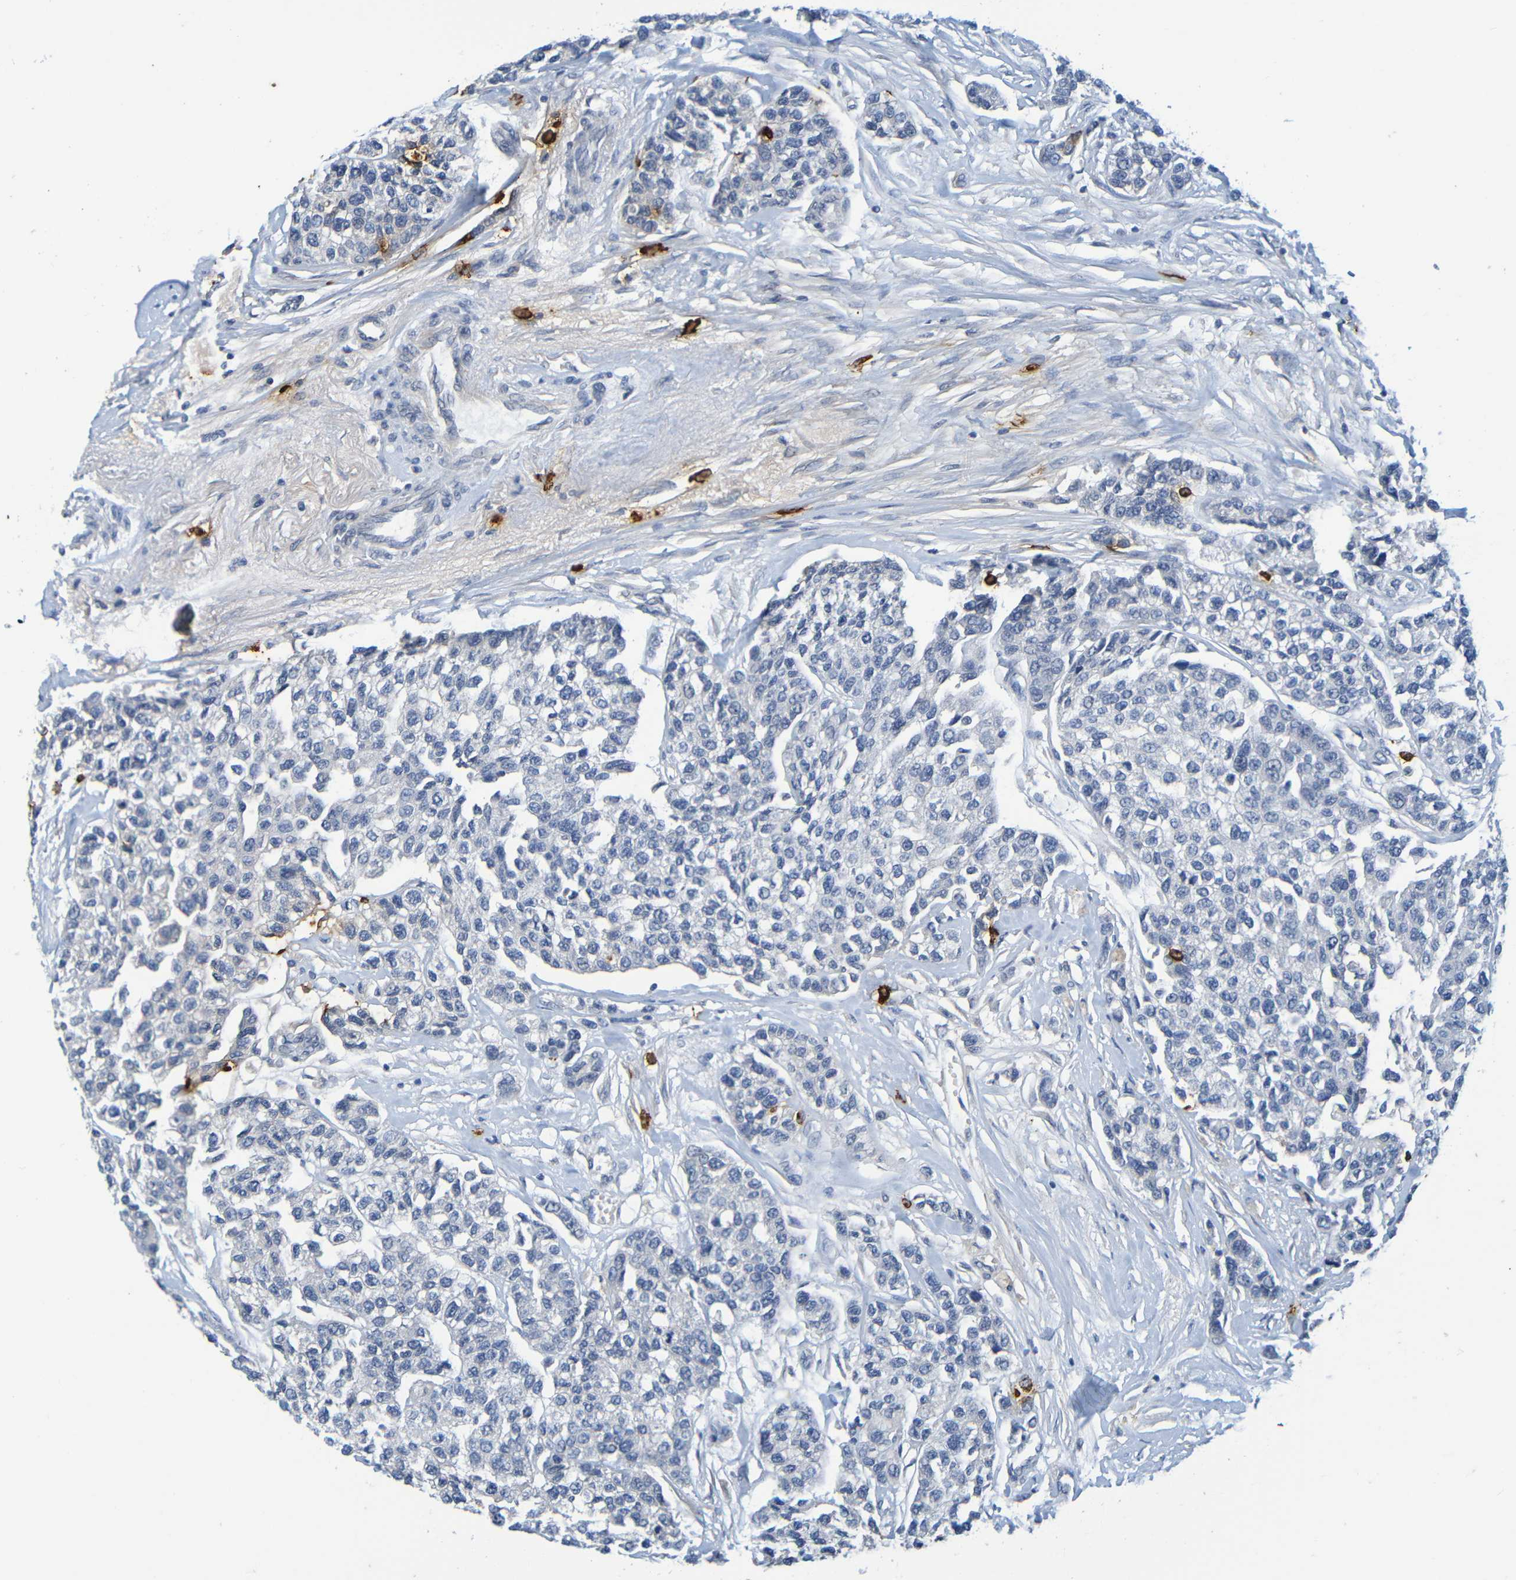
{"staining": {"intensity": "negative", "quantity": "none", "location": "none"}, "tissue": "breast cancer", "cell_type": "Tumor cells", "image_type": "cancer", "snomed": [{"axis": "morphology", "description": "Duct carcinoma"}, {"axis": "topography", "description": "Breast"}], "caption": "Immunohistochemical staining of infiltrating ductal carcinoma (breast) reveals no significant positivity in tumor cells.", "gene": "C3AR1", "patient": {"sex": "female", "age": 51}}